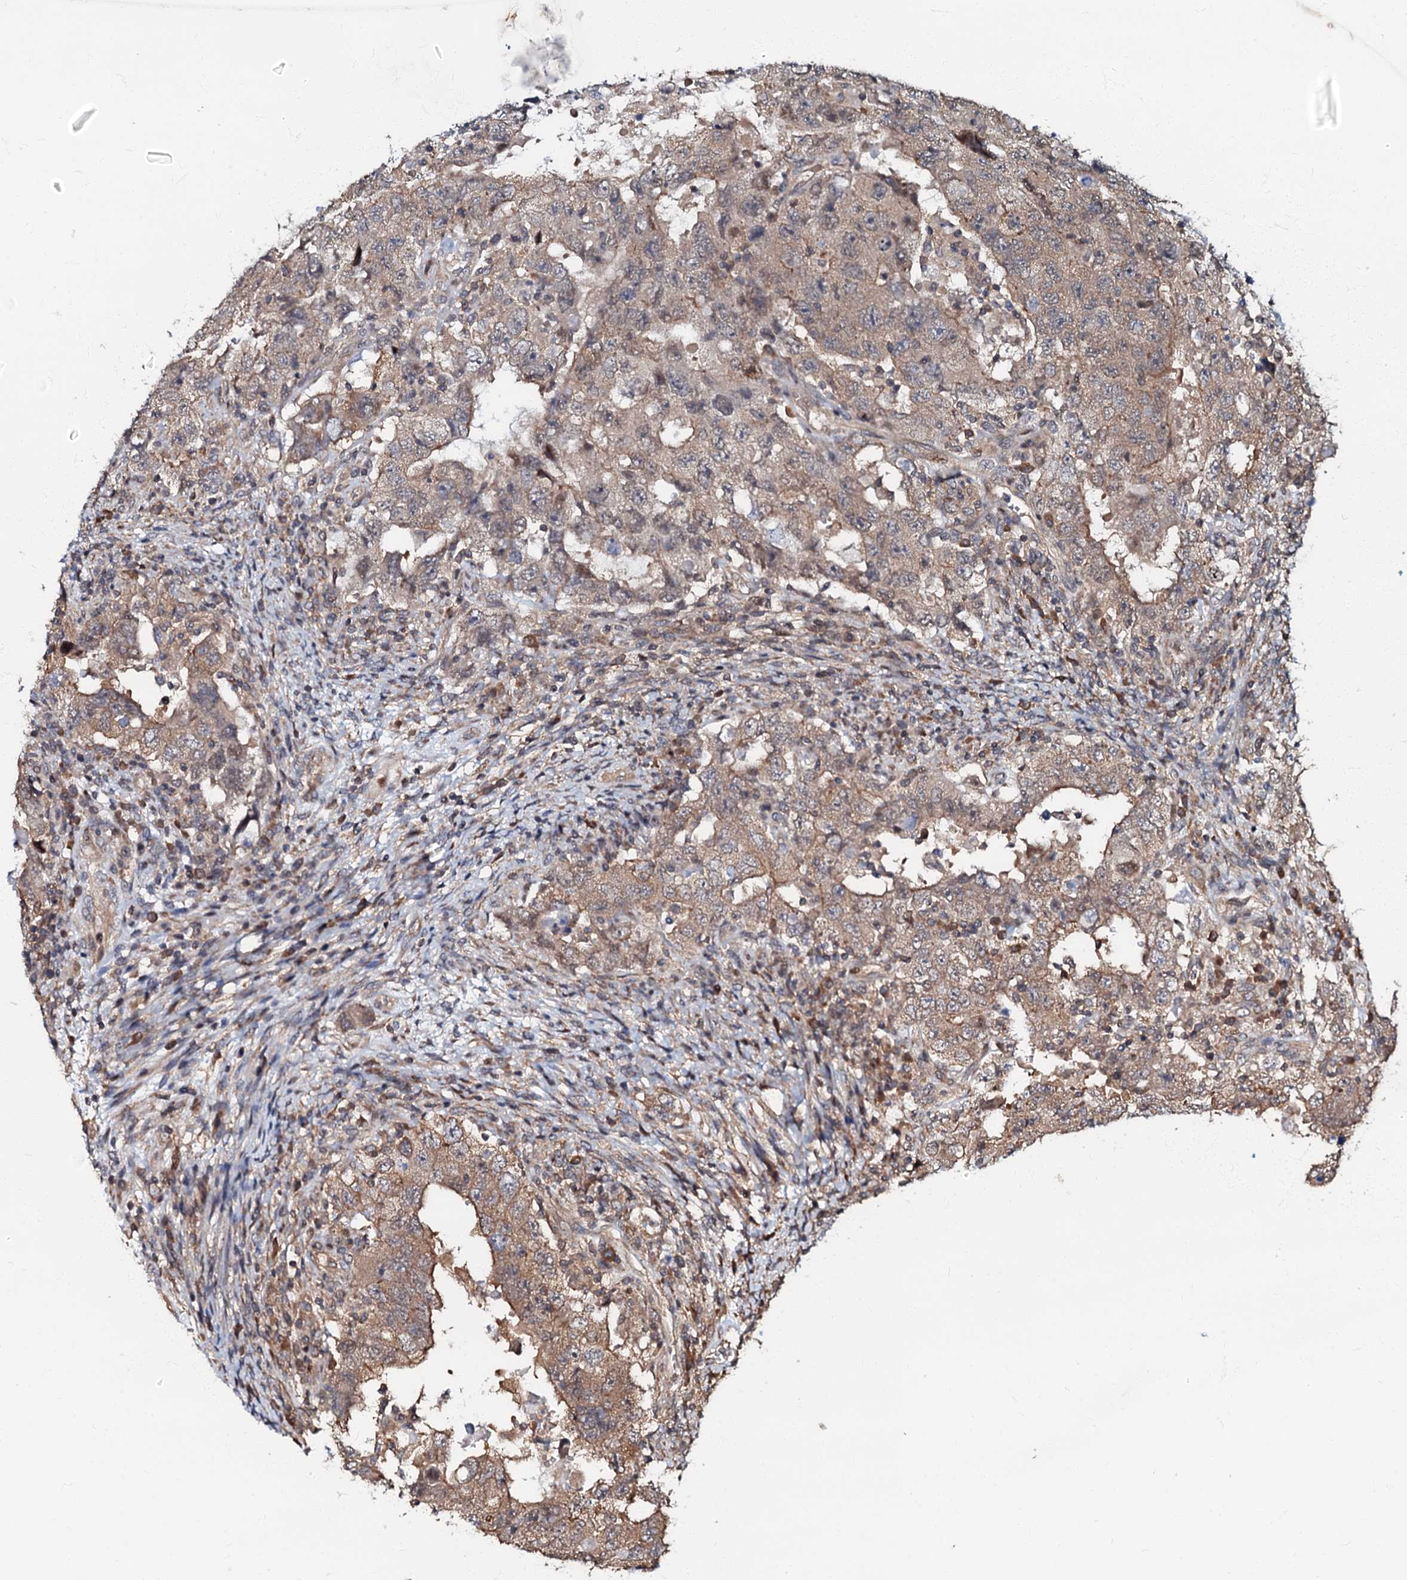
{"staining": {"intensity": "moderate", "quantity": ">75%", "location": "cytoplasmic/membranous"}, "tissue": "testis cancer", "cell_type": "Tumor cells", "image_type": "cancer", "snomed": [{"axis": "morphology", "description": "Carcinoma, Embryonal, NOS"}, {"axis": "topography", "description": "Testis"}], "caption": "About >75% of tumor cells in human testis cancer display moderate cytoplasmic/membranous protein positivity as visualized by brown immunohistochemical staining.", "gene": "OSBP", "patient": {"sex": "male", "age": 26}}